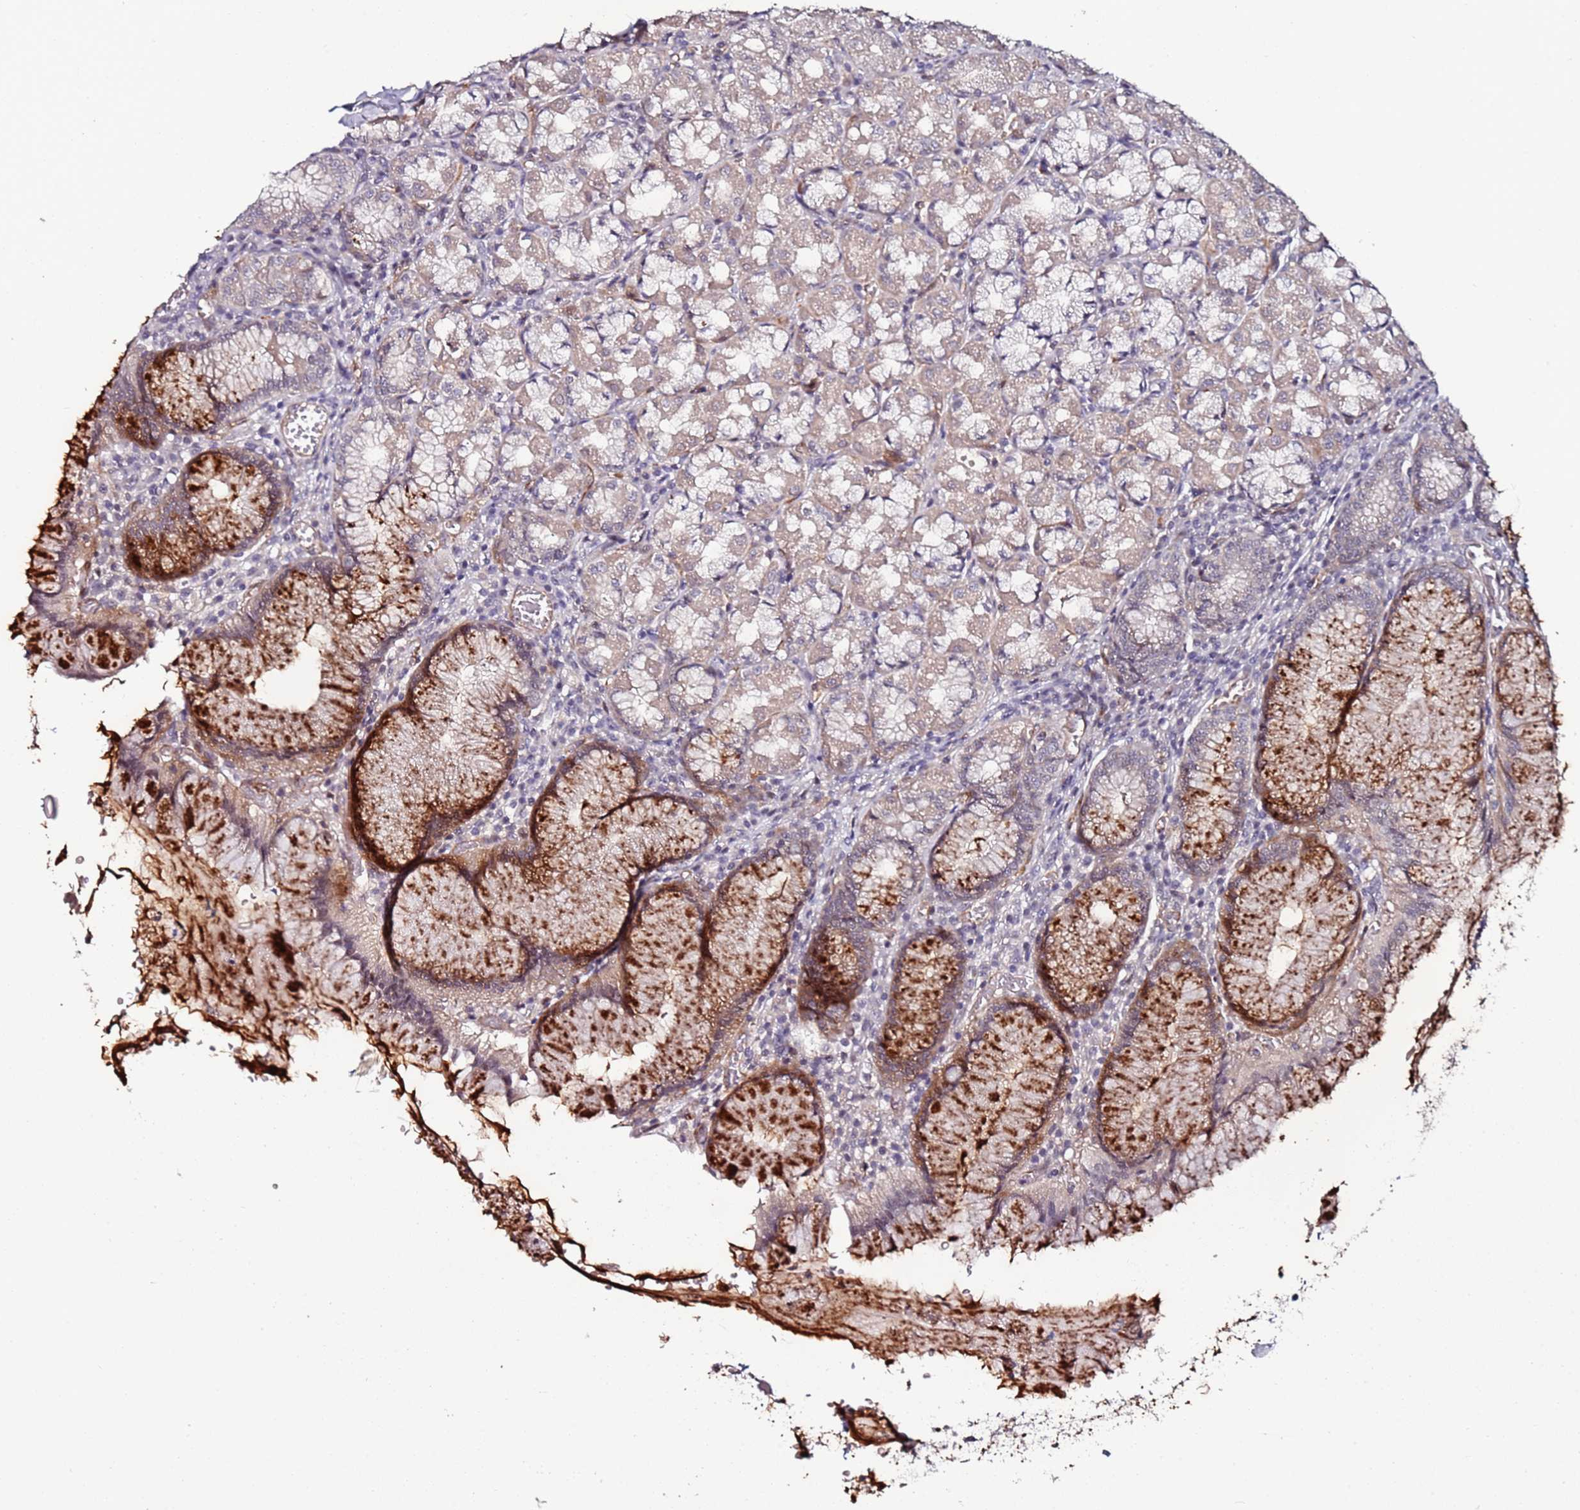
{"staining": {"intensity": "strong", "quantity": "<25%", "location": "cytoplasmic/membranous"}, "tissue": "stomach", "cell_type": "Glandular cells", "image_type": "normal", "snomed": [{"axis": "morphology", "description": "Normal tissue, NOS"}, {"axis": "topography", "description": "Stomach"}], "caption": "Protein staining demonstrates strong cytoplasmic/membranous expression in approximately <25% of glandular cells in normal stomach.", "gene": "DUSP28", "patient": {"sex": "male", "age": 55}}